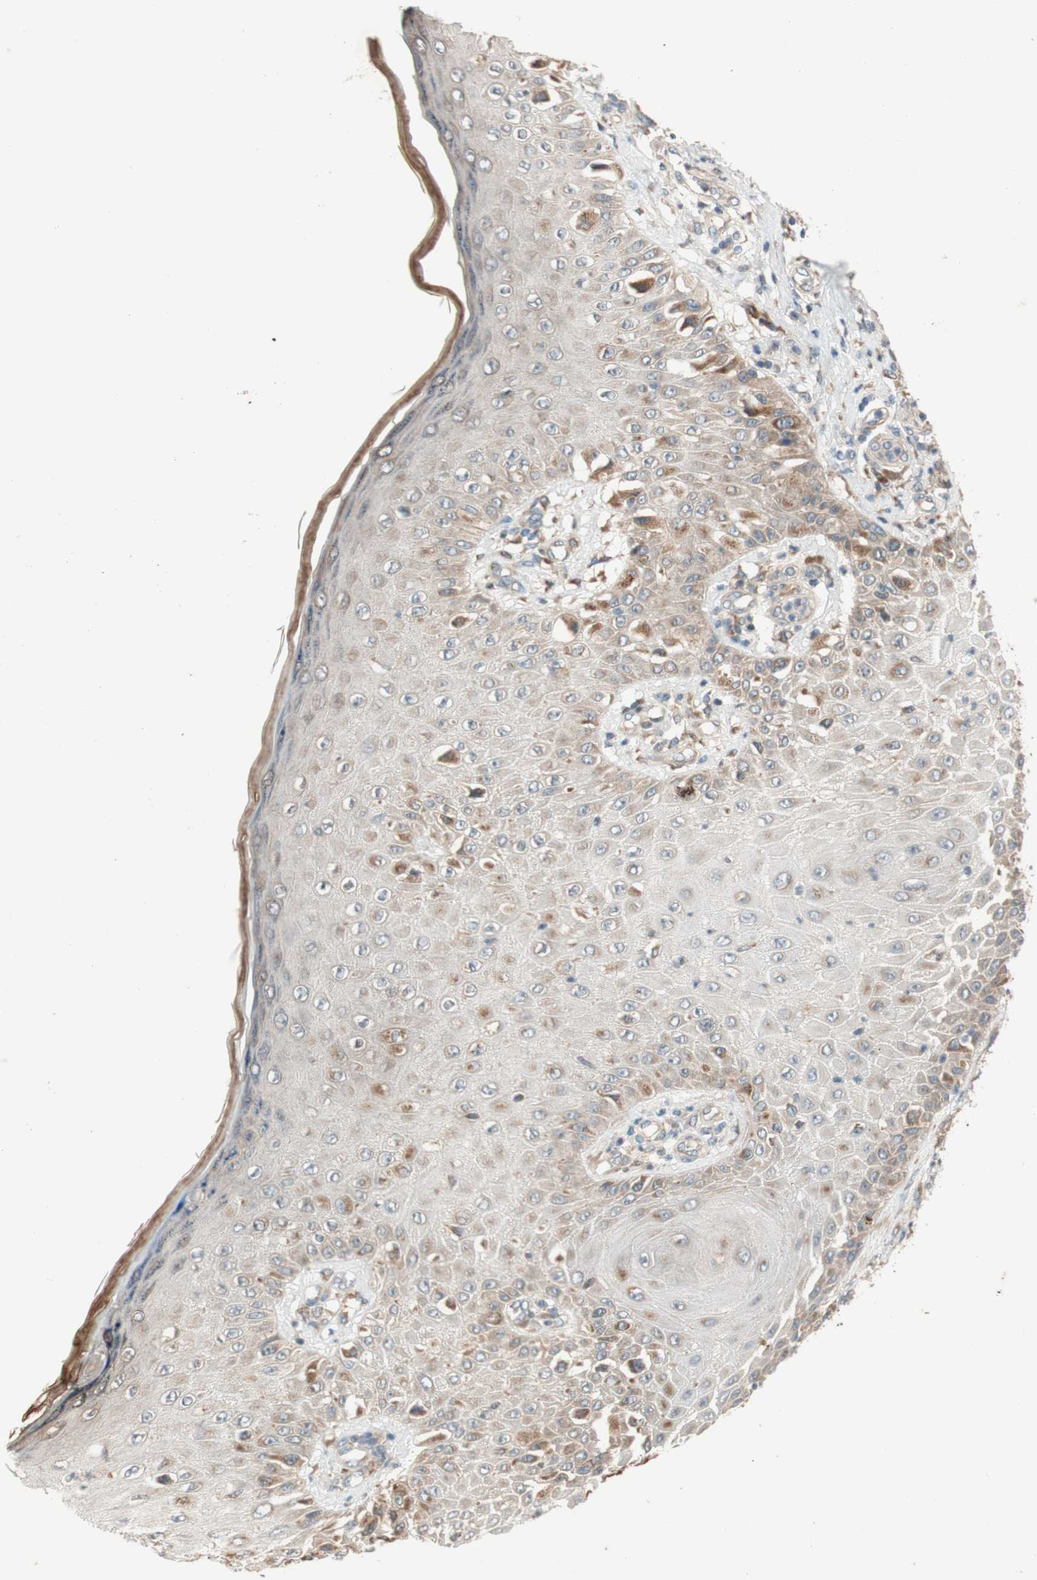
{"staining": {"intensity": "moderate", "quantity": ">75%", "location": "cytoplasmic/membranous"}, "tissue": "melanoma", "cell_type": "Tumor cells", "image_type": "cancer", "snomed": [{"axis": "morphology", "description": "Malignant melanoma, NOS"}, {"axis": "topography", "description": "Skin"}], "caption": "Moderate cytoplasmic/membranous staining for a protein is seen in about >75% of tumor cells of melanoma using immunohistochemistry.", "gene": "SOCS2", "patient": {"sex": "female", "age": 81}}